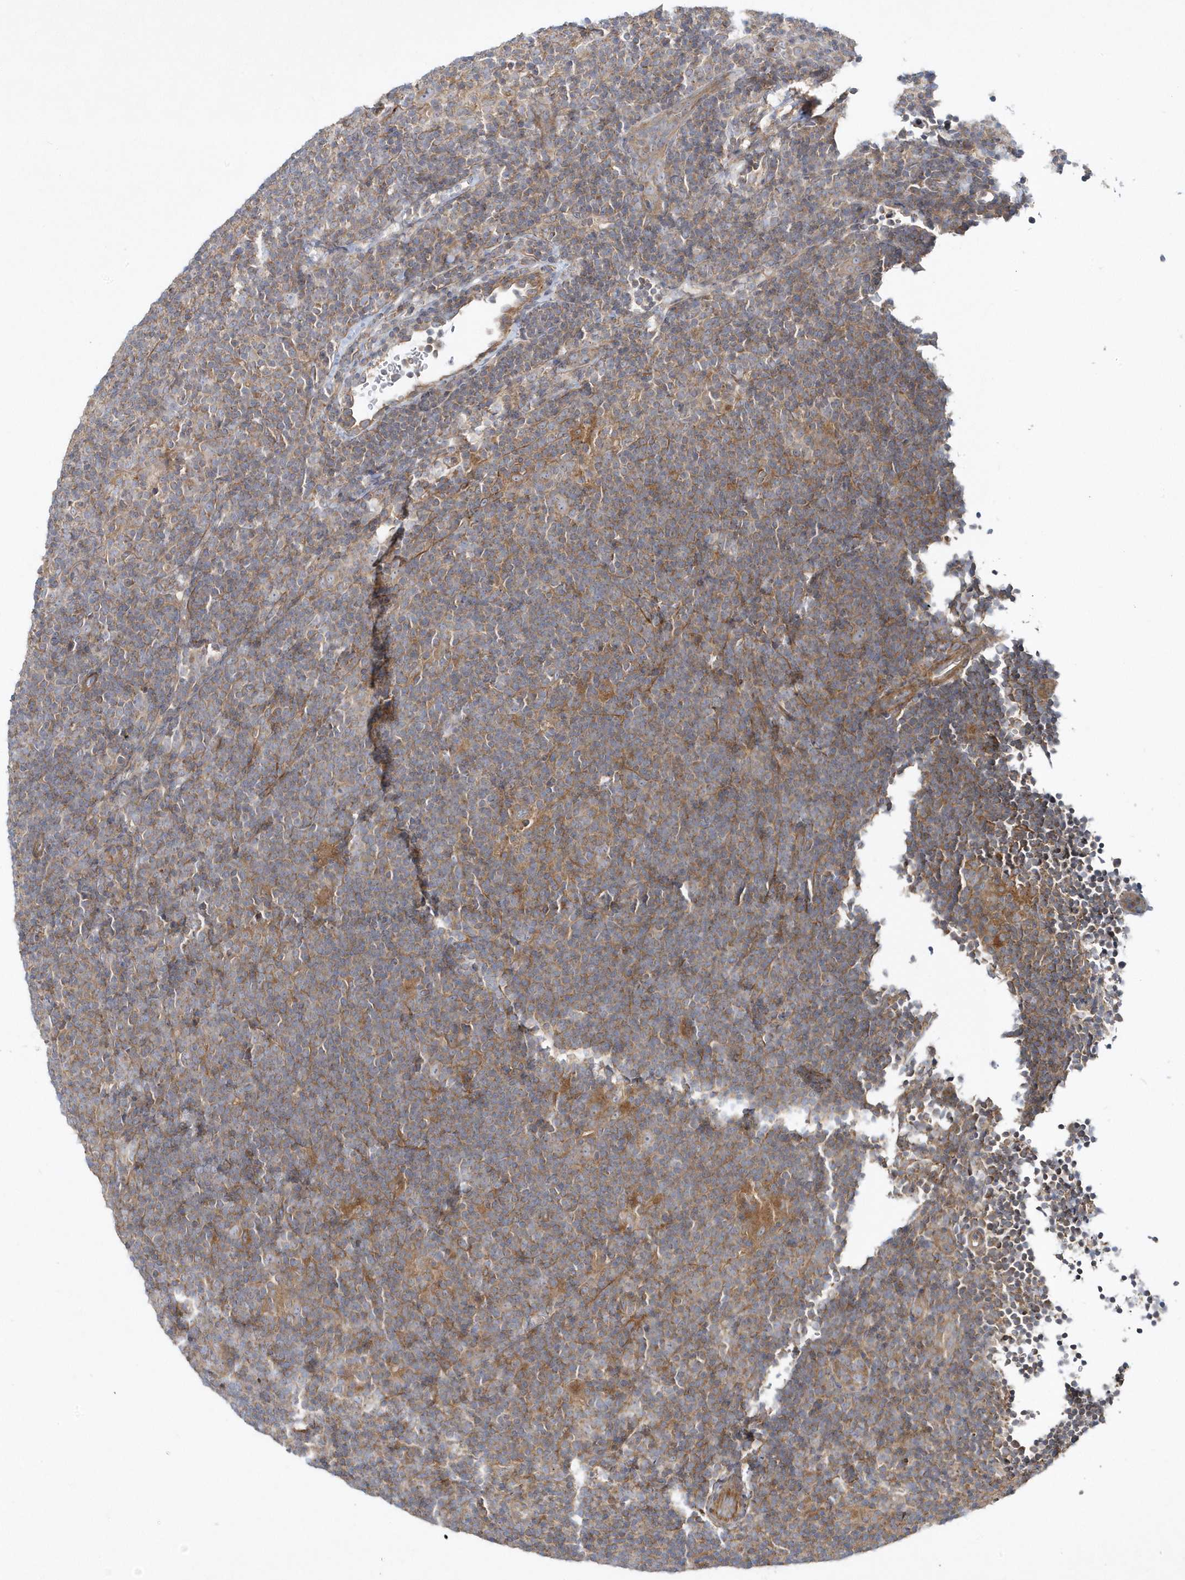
{"staining": {"intensity": "moderate", "quantity": "<25%", "location": "cytoplasmic/membranous"}, "tissue": "lymphoma", "cell_type": "Tumor cells", "image_type": "cancer", "snomed": [{"axis": "morphology", "description": "Hodgkin's disease, NOS"}, {"axis": "topography", "description": "Lymph node"}], "caption": "Immunohistochemistry (DAB (3,3'-diaminobenzidine)) staining of Hodgkin's disease reveals moderate cytoplasmic/membranous protein expression in approximately <25% of tumor cells. (DAB (3,3'-diaminobenzidine) = brown stain, brightfield microscopy at high magnification).", "gene": "LEXM", "patient": {"sex": "female", "age": 57}}